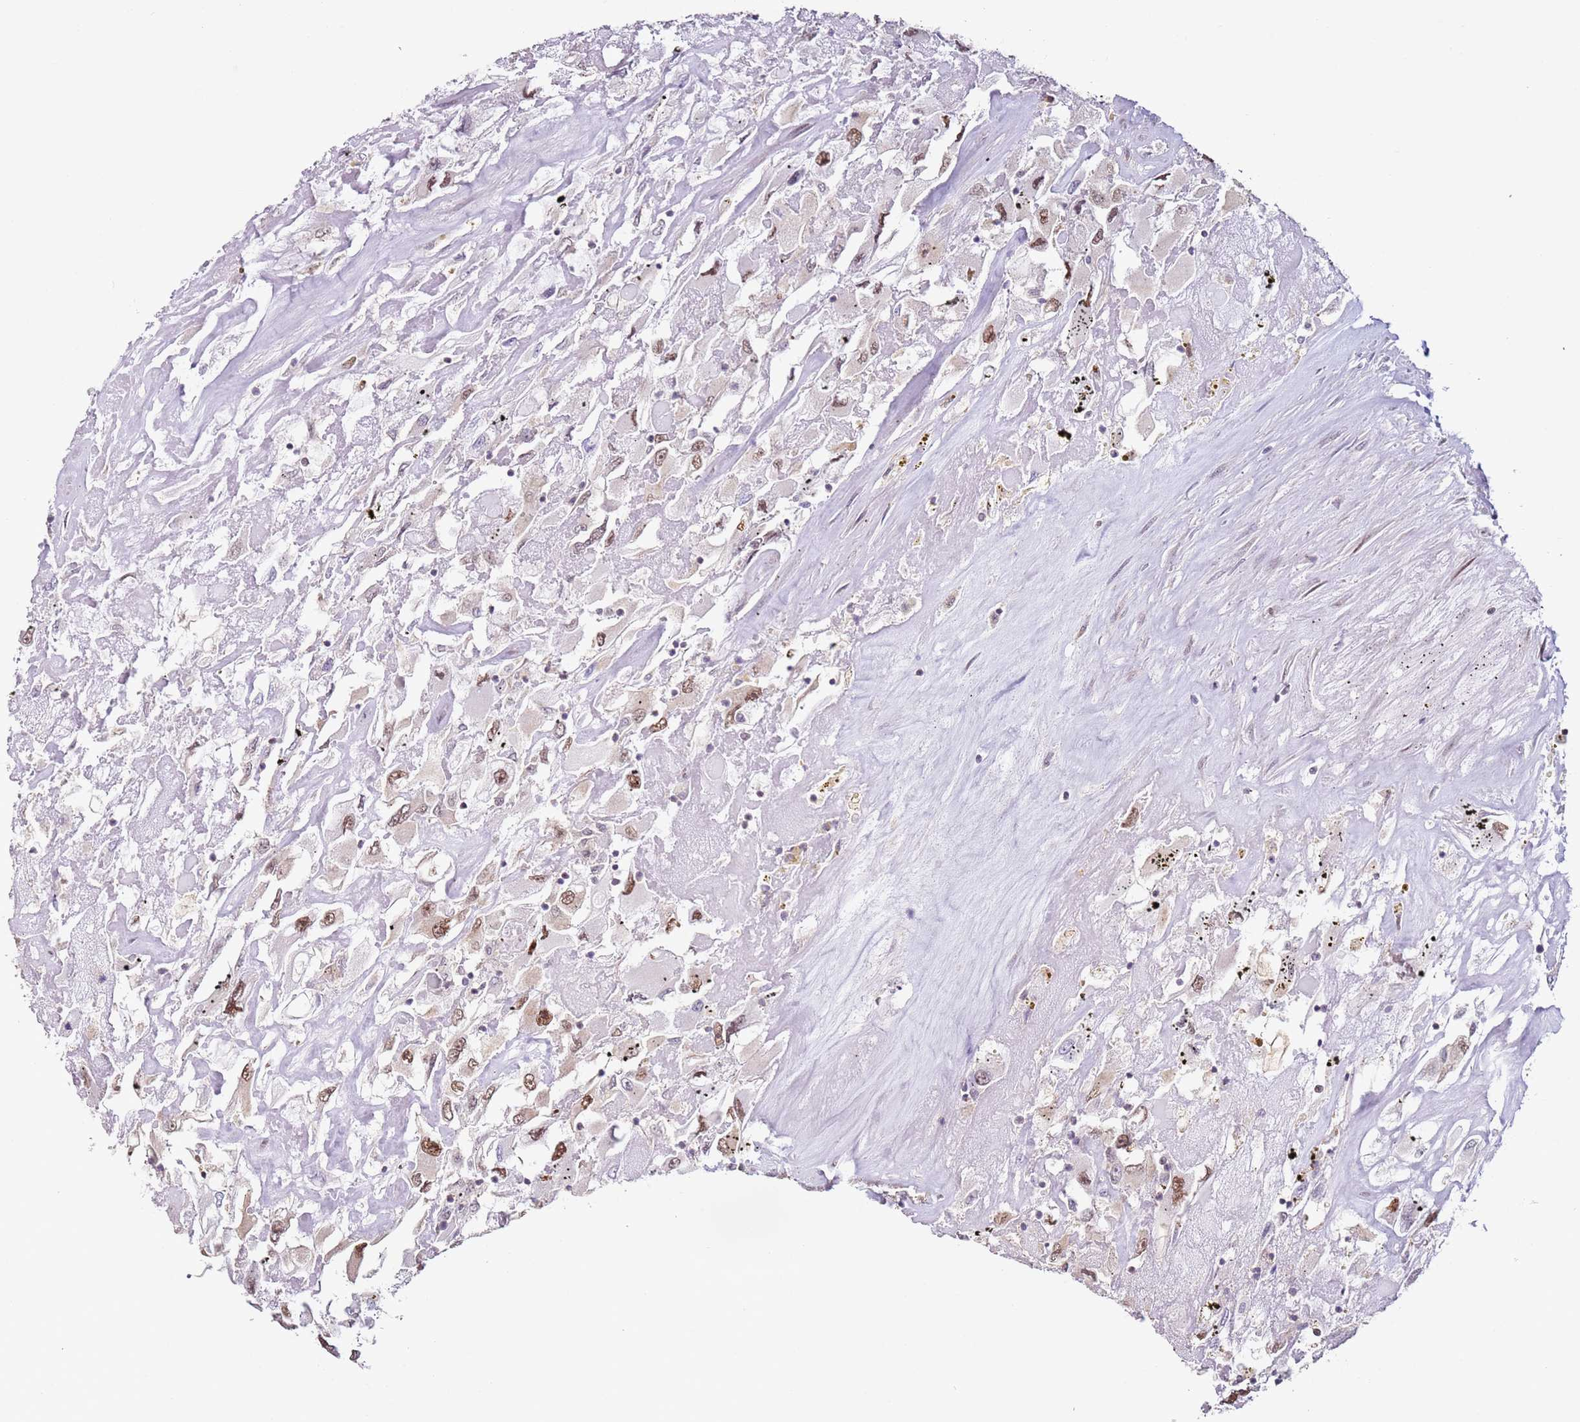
{"staining": {"intensity": "moderate", "quantity": "25%-75%", "location": "nuclear"}, "tissue": "renal cancer", "cell_type": "Tumor cells", "image_type": "cancer", "snomed": [{"axis": "morphology", "description": "Adenocarcinoma, NOS"}, {"axis": "topography", "description": "Kidney"}], "caption": "The immunohistochemical stain highlights moderate nuclear positivity in tumor cells of renal cancer tissue. Immunohistochemistry (ihc) stains the protein in brown and the nuclei are stained blue.", "gene": "PSMD4", "patient": {"sex": "female", "age": 52}}